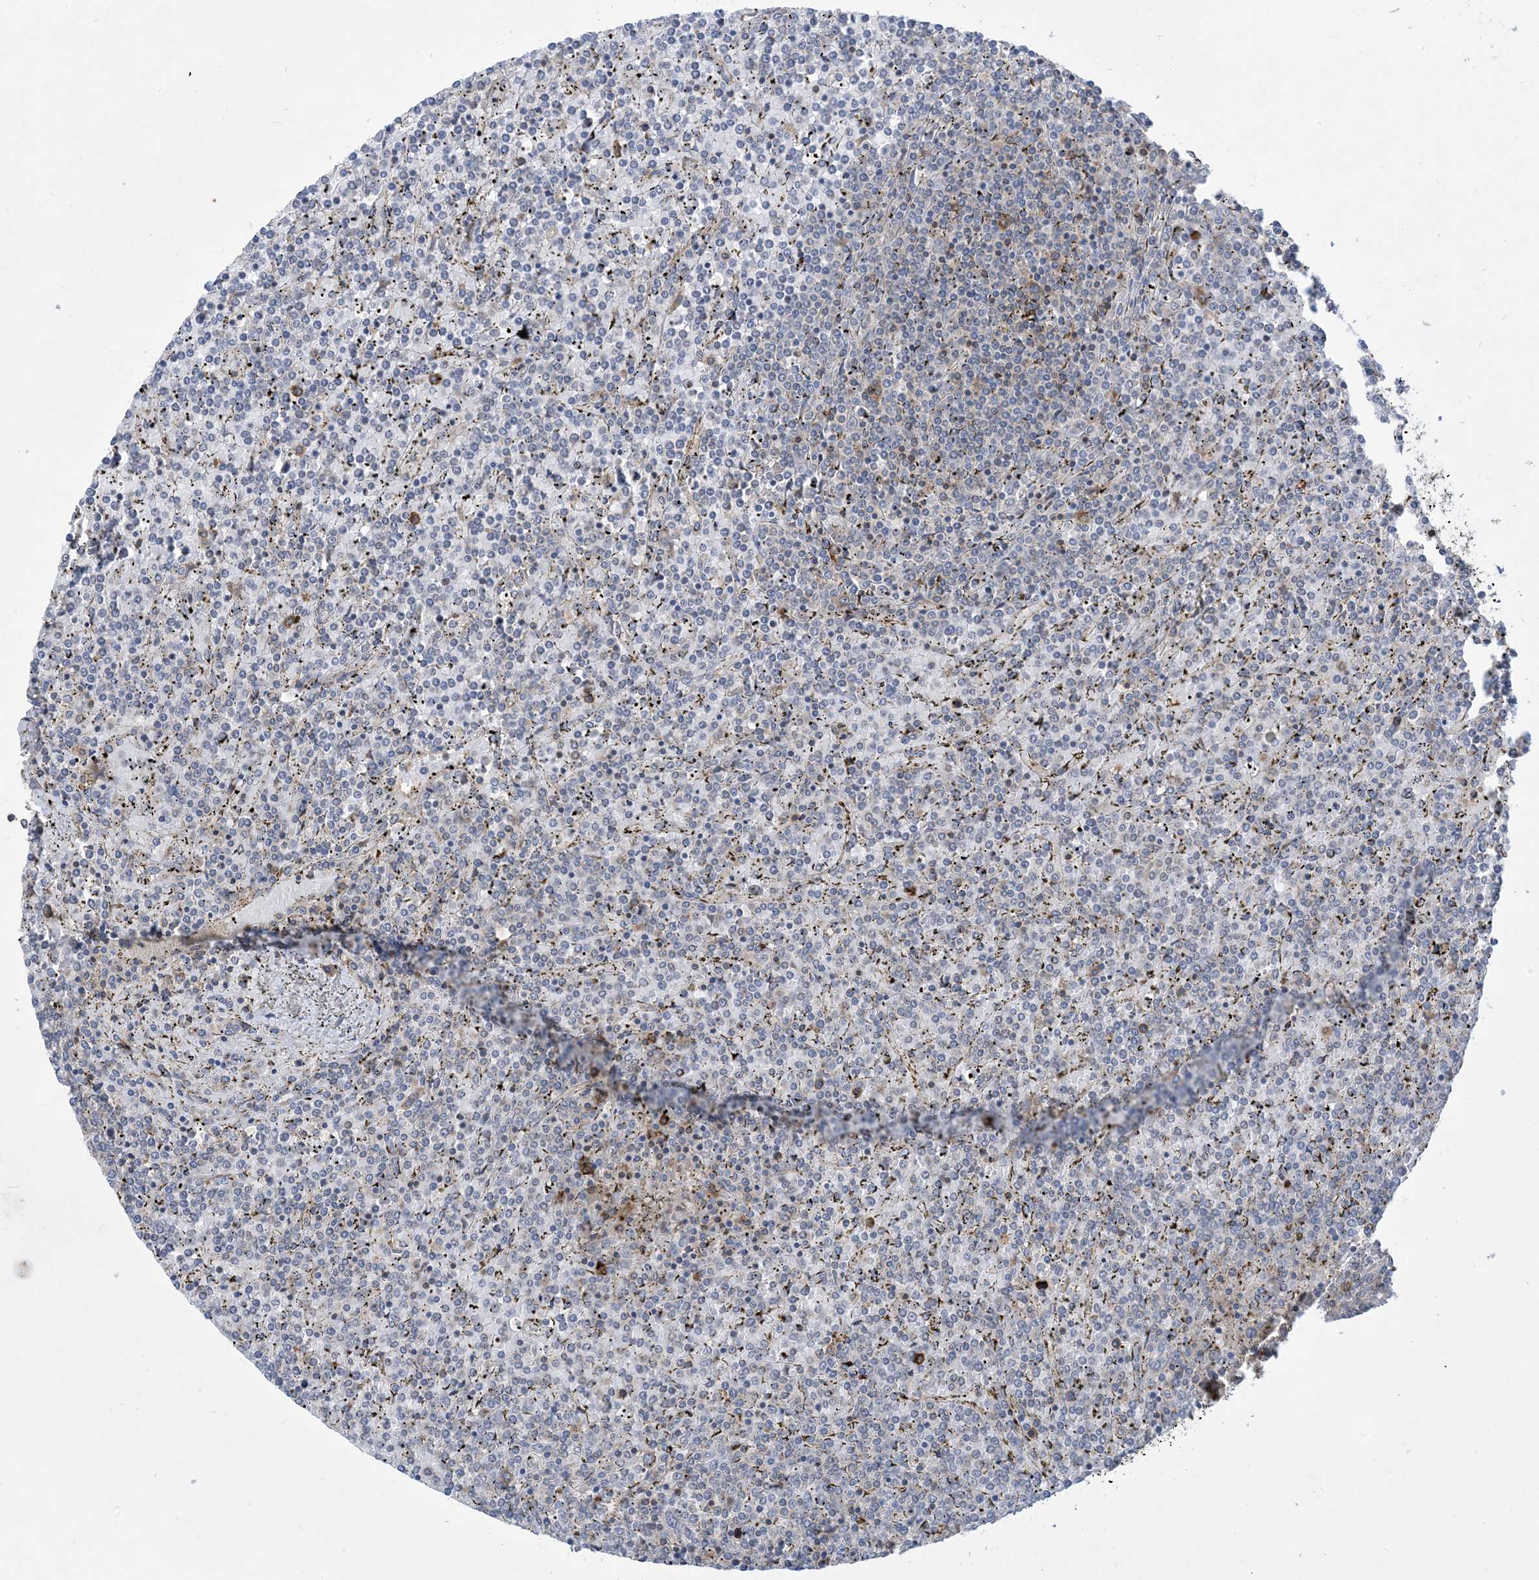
{"staining": {"intensity": "negative", "quantity": "none", "location": "none"}, "tissue": "lymphoma", "cell_type": "Tumor cells", "image_type": "cancer", "snomed": [{"axis": "morphology", "description": "Malignant lymphoma, non-Hodgkin's type, Low grade"}, {"axis": "topography", "description": "Spleen"}], "caption": "This is a image of IHC staining of malignant lymphoma, non-Hodgkin's type (low-grade), which shows no expression in tumor cells. Brightfield microscopy of immunohistochemistry stained with DAB (3,3'-diaminobenzidine) (brown) and hematoxylin (blue), captured at high magnification.", "gene": "AOC1", "patient": {"sex": "female", "age": 19}}